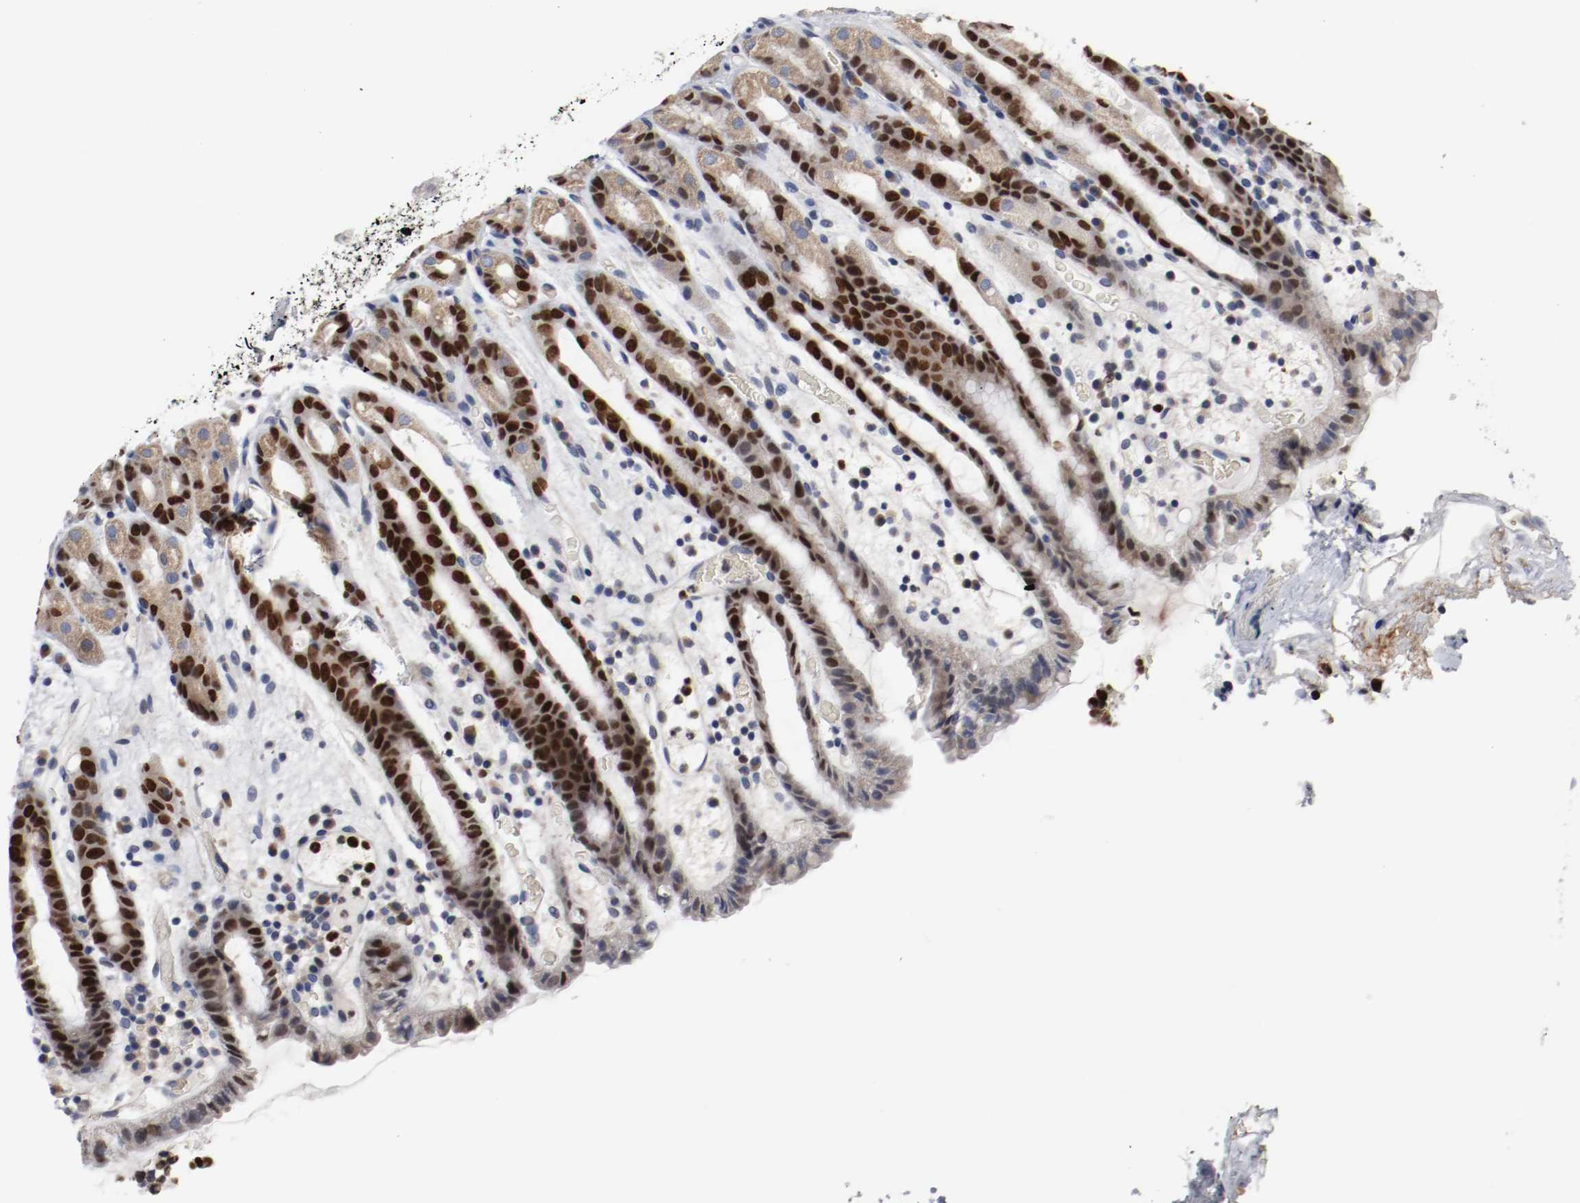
{"staining": {"intensity": "strong", "quantity": "<25%", "location": "nuclear"}, "tissue": "stomach", "cell_type": "Glandular cells", "image_type": "normal", "snomed": [{"axis": "morphology", "description": "Normal tissue, NOS"}, {"axis": "topography", "description": "Stomach, upper"}], "caption": "This photomicrograph displays immunohistochemistry (IHC) staining of unremarkable human stomach, with medium strong nuclear staining in approximately <25% of glandular cells.", "gene": "MCM6", "patient": {"sex": "male", "age": 68}}